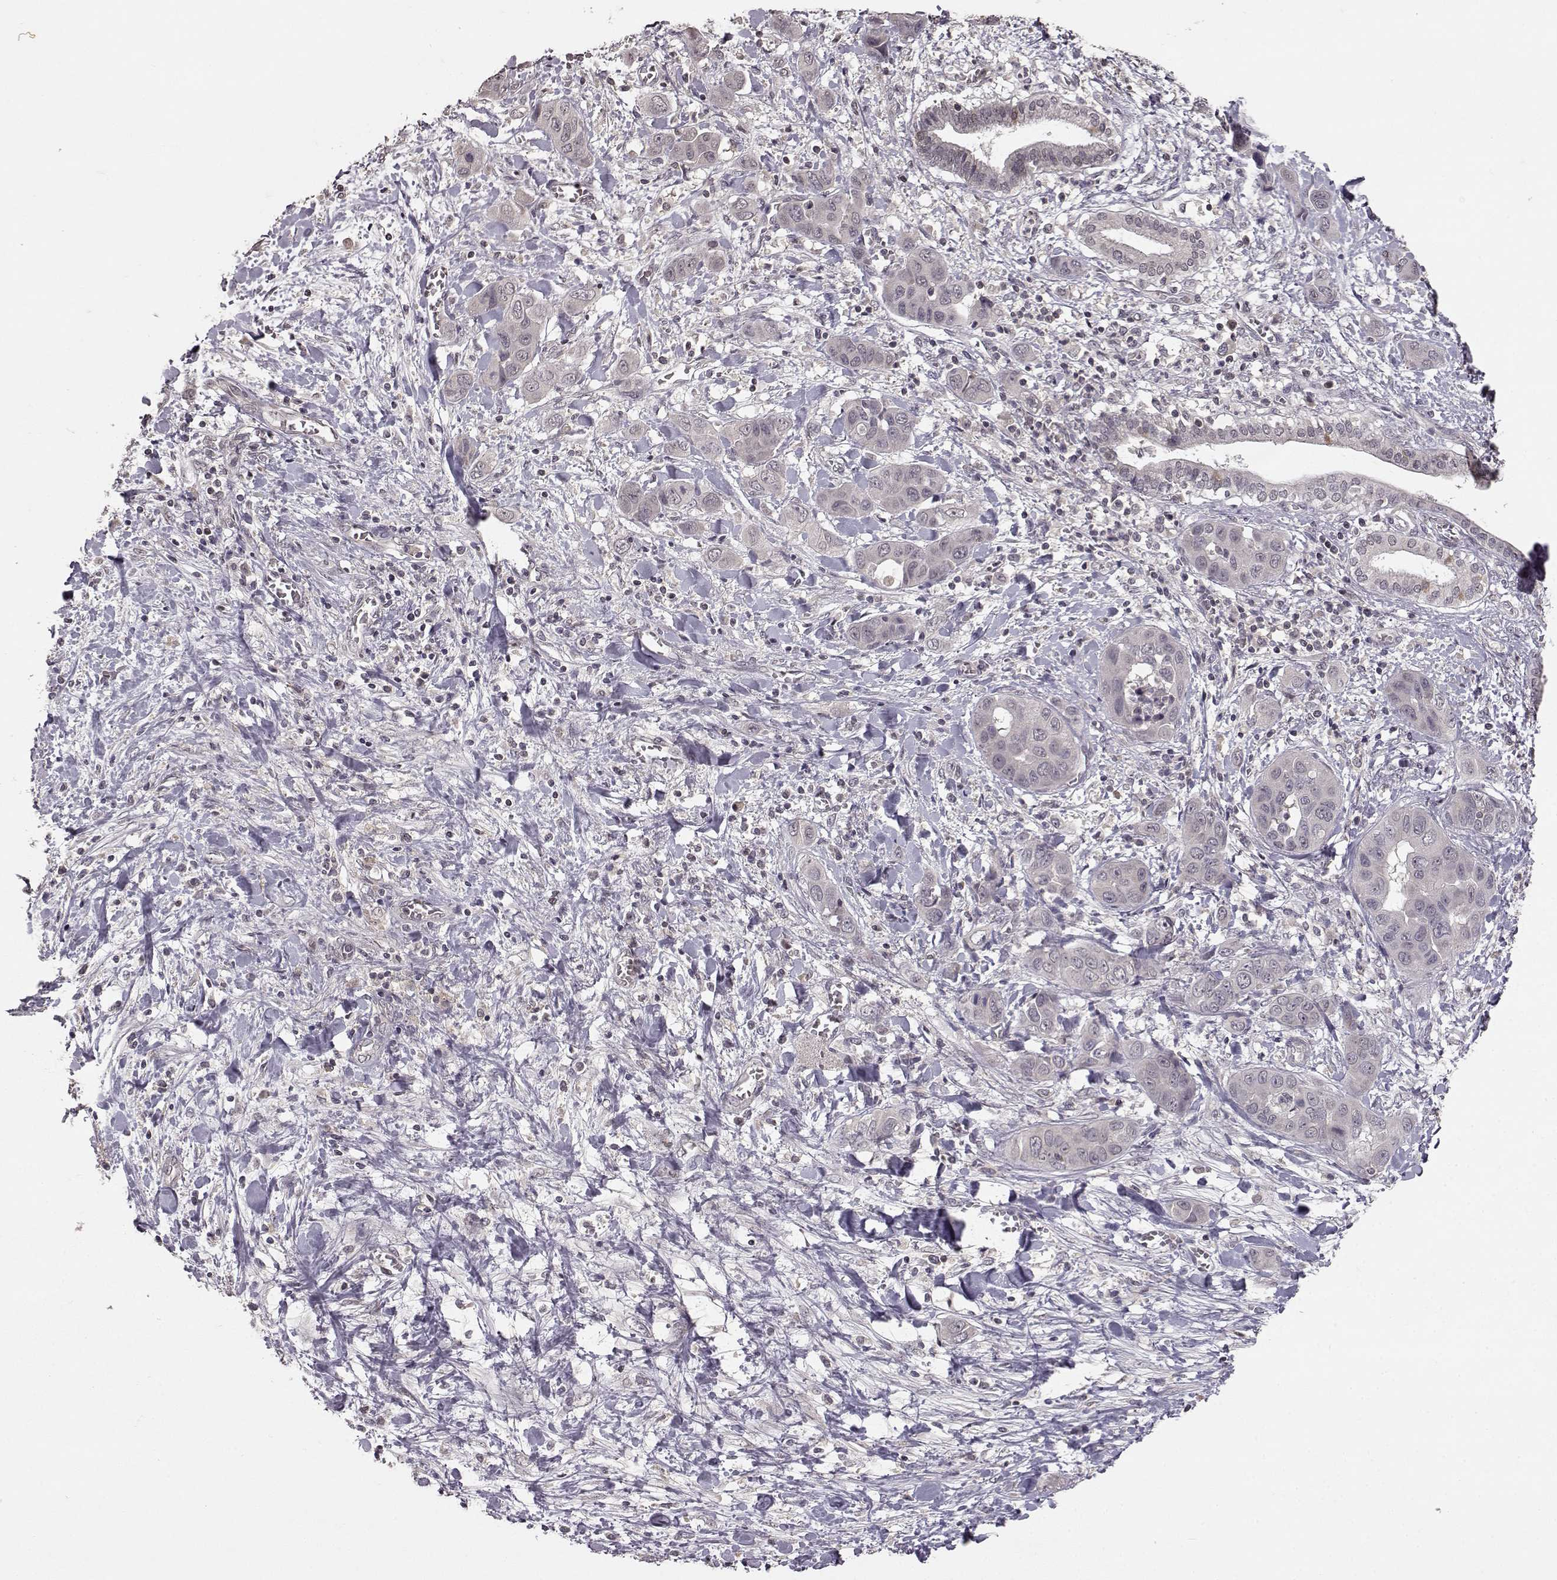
{"staining": {"intensity": "negative", "quantity": "none", "location": "none"}, "tissue": "liver cancer", "cell_type": "Tumor cells", "image_type": "cancer", "snomed": [{"axis": "morphology", "description": "Cholangiocarcinoma"}, {"axis": "topography", "description": "Liver"}], "caption": "IHC image of neoplastic tissue: human liver cancer stained with DAB (3,3'-diaminobenzidine) reveals no significant protein expression in tumor cells. Brightfield microscopy of immunohistochemistry stained with DAB (3,3'-diaminobenzidine) (brown) and hematoxylin (blue), captured at high magnification.", "gene": "NTRK2", "patient": {"sex": "female", "age": 52}}